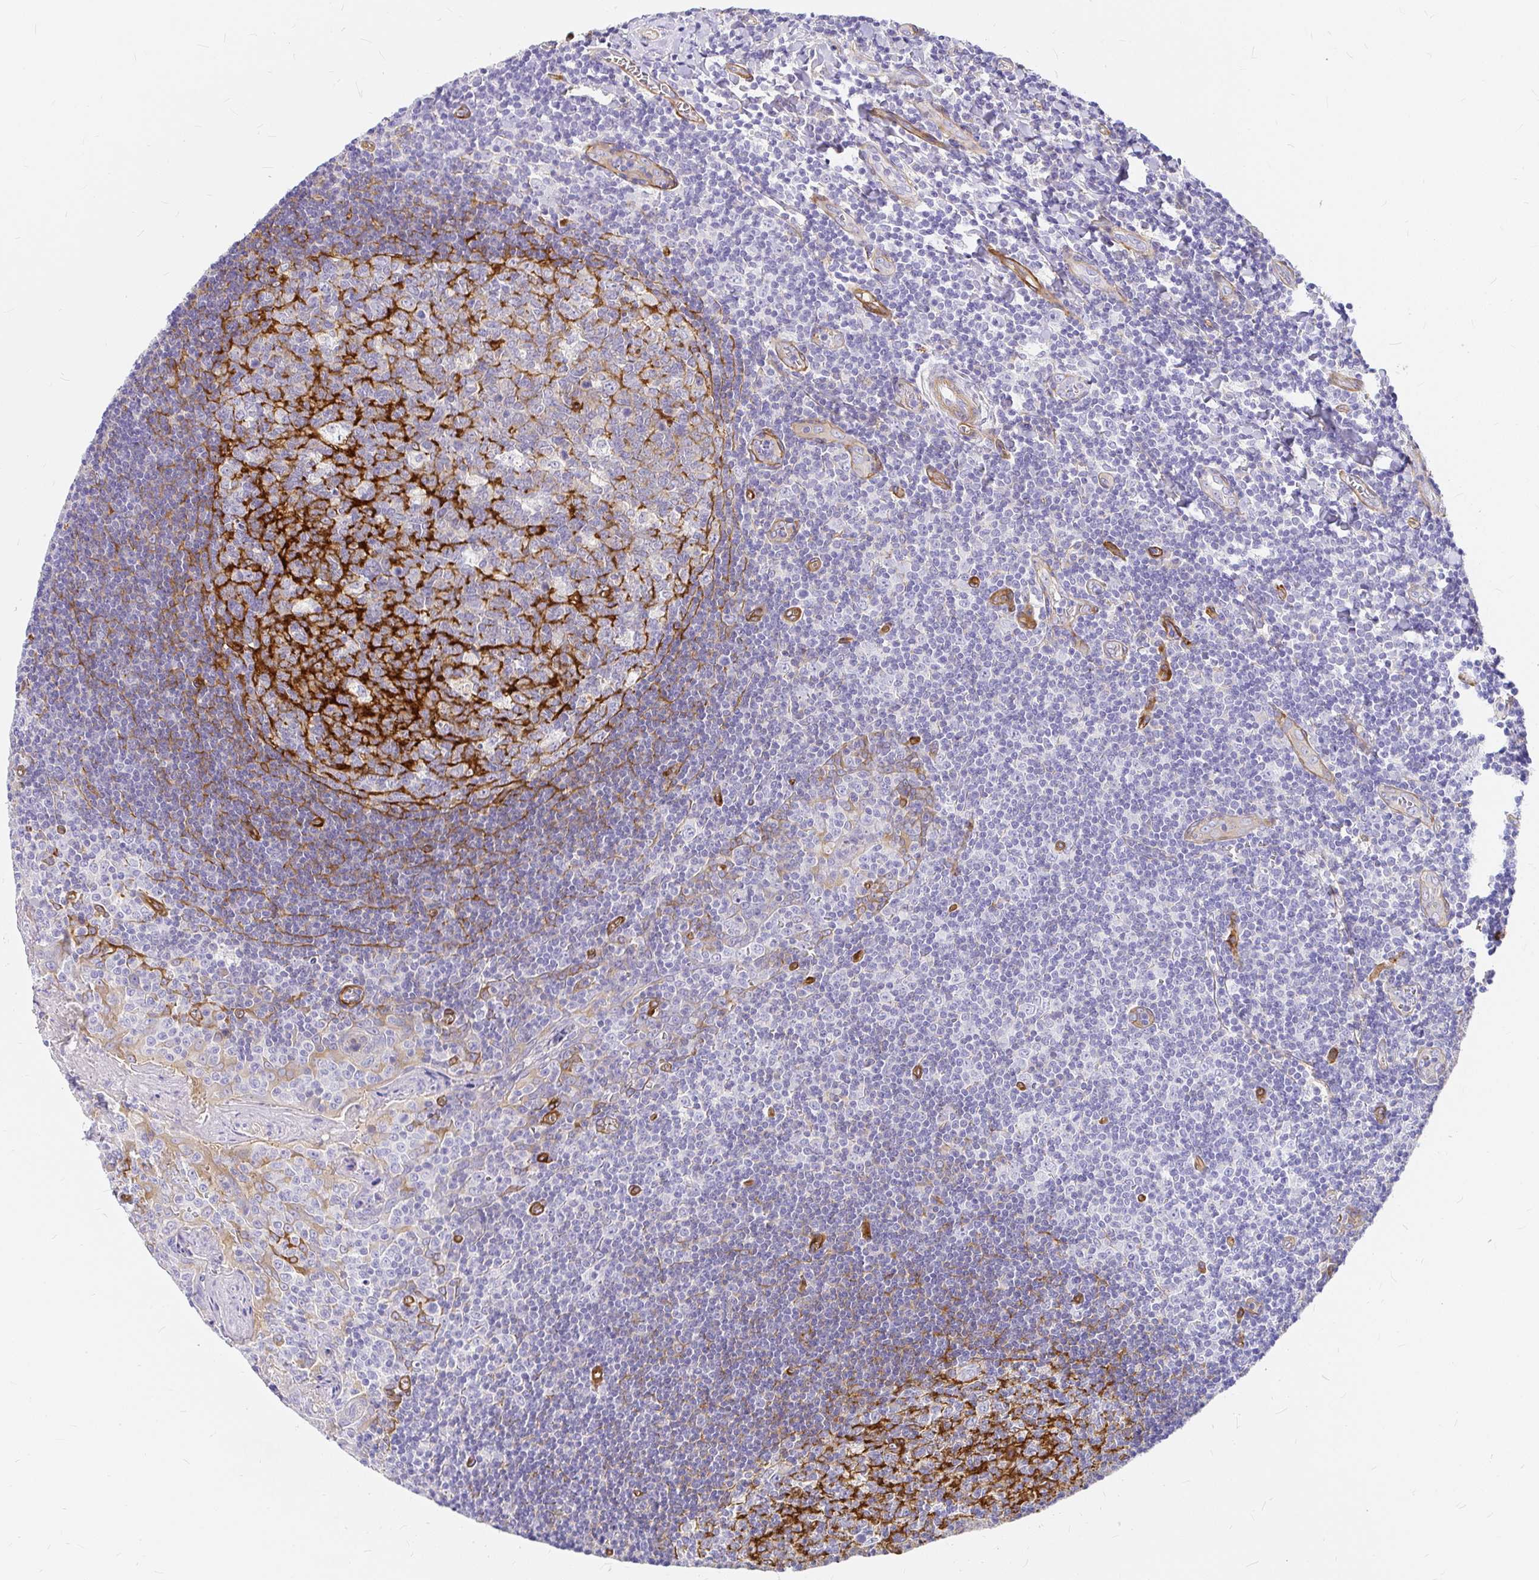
{"staining": {"intensity": "strong", "quantity": "<25%", "location": "cytoplasmic/membranous"}, "tissue": "tonsil", "cell_type": "Germinal center cells", "image_type": "normal", "snomed": [{"axis": "morphology", "description": "Normal tissue, NOS"}, {"axis": "morphology", "description": "Inflammation, NOS"}, {"axis": "topography", "description": "Tonsil"}], "caption": "Unremarkable tonsil shows strong cytoplasmic/membranous staining in approximately <25% of germinal center cells, visualized by immunohistochemistry. The protein of interest is stained brown, and the nuclei are stained in blue (DAB IHC with brightfield microscopy, high magnification).", "gene": "MYO1B", "patient": {"sex": "female", "age": 31}}